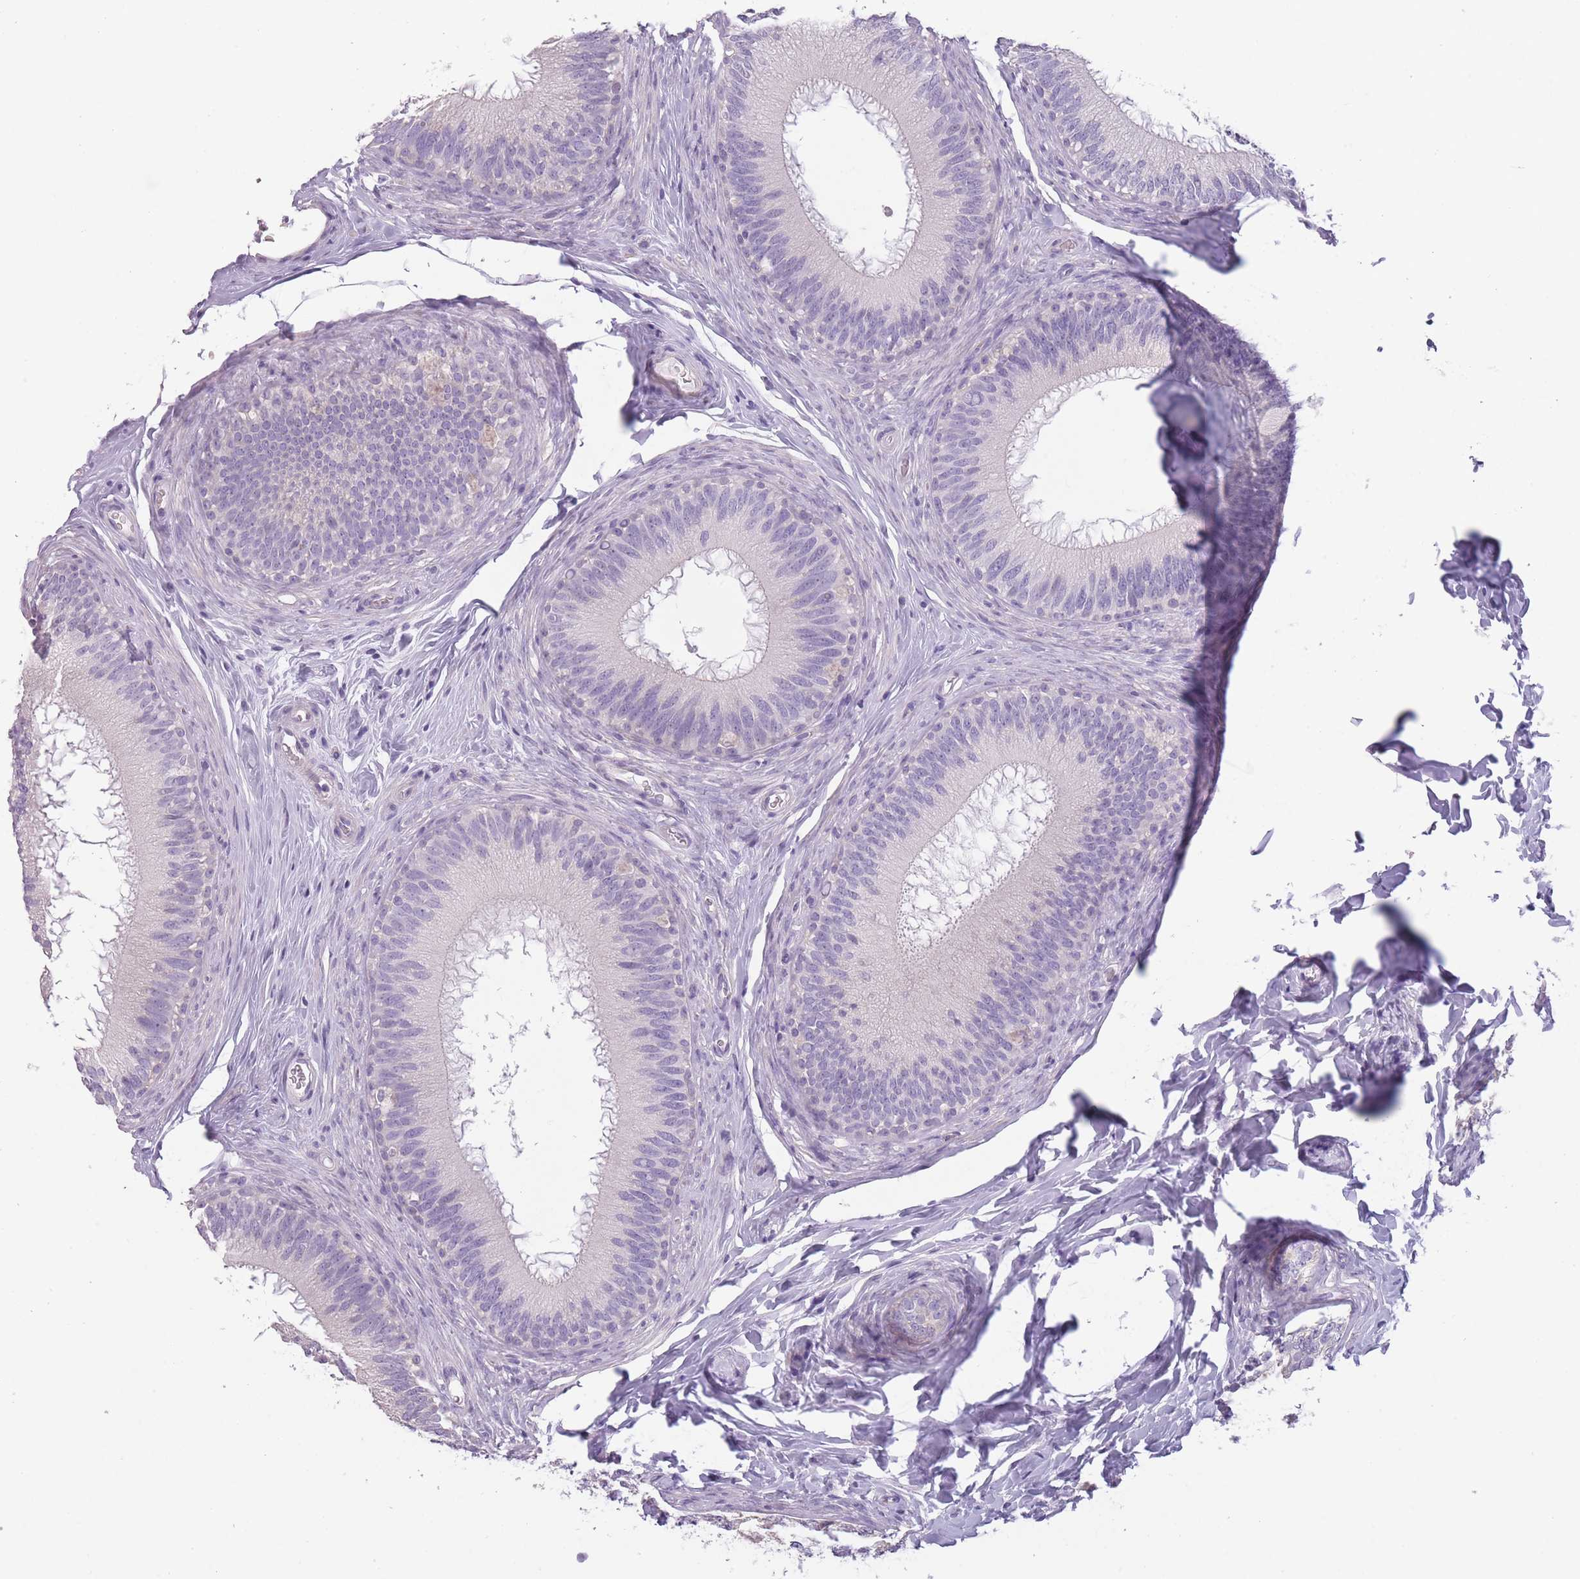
{"staining": {"intensity": "negative", "quantity": "none", "location": "none"}, "tissue": "epididymis", "cell_type": "Glandular cells", "image_type": "normal", "snomed": [{"axis": "morphology", "description": "Normal tissue, NOS"}, {"axis": "topography", "description": "Epididymis"}], "caption": "Immunohistochemistry of normal epididymis displays no staining in glandular cells.", "gene": "TMEM236", "patient": {"sex": "male", "age": 38}}